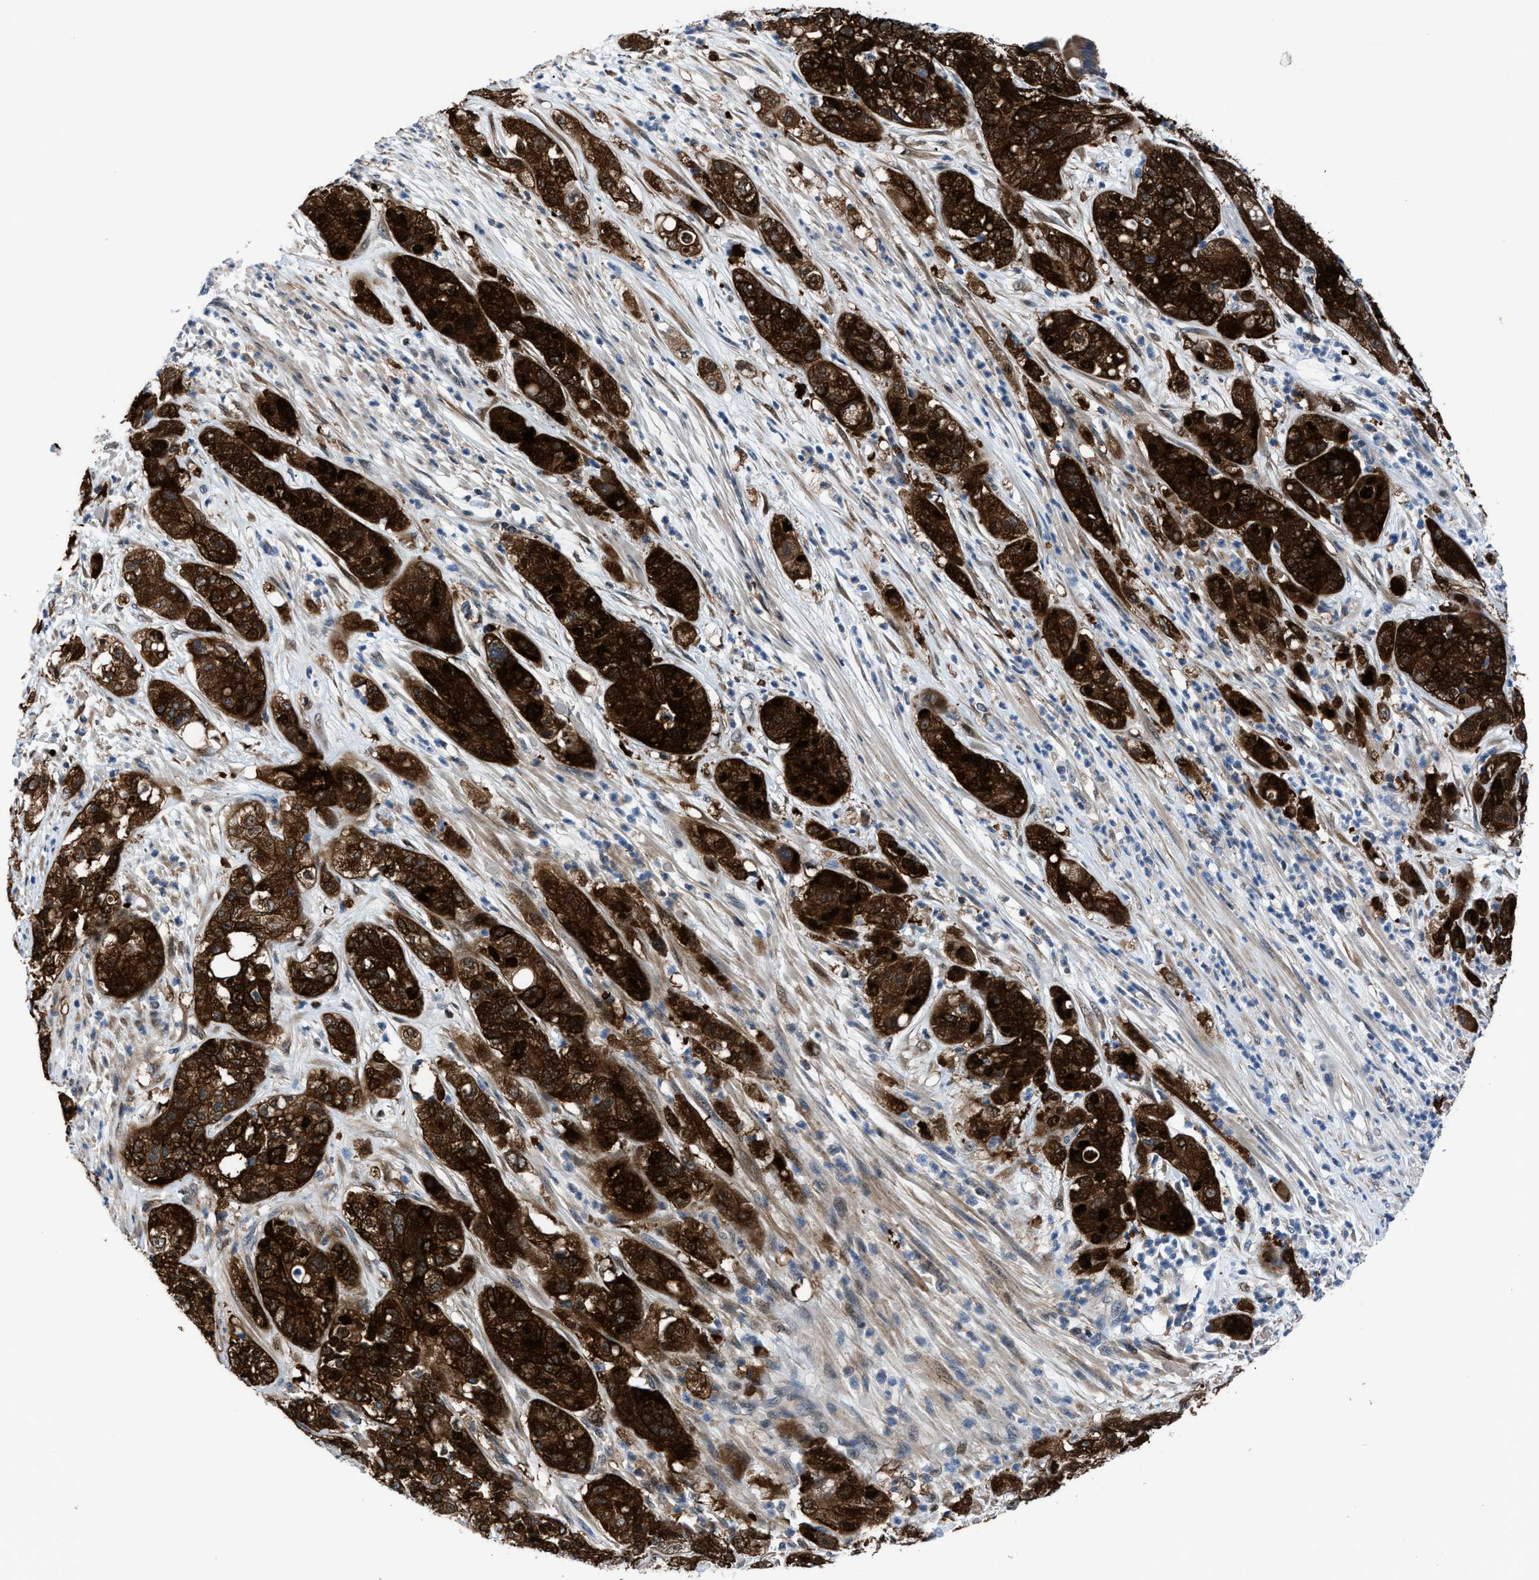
{"staining": {"intensity": "strong", "quantity": ">75%", "location": "cytoplasmic/membranous,nuclear"}, "tissue": "pancreatic cancer", "cell_type": "Tumor cells", "image_type": "cancer", "snomed": [{"axis": "morphology", "description": "Adenocarcinoma, NOS"}, {"axis": "topography", "description": "Pancreas"}], "caption": "Pancreatic cancer tissue demonstrates strong cytoplasmic/membranous and nuclear staining in approximately >75% of tumor cells, visualized by immunohistochemistry. The protein of interest is shown in brown color, while the nuclei are stained blue.", "gene": "TMEM45B", "patient": {"sex": "female", "age": 78}}